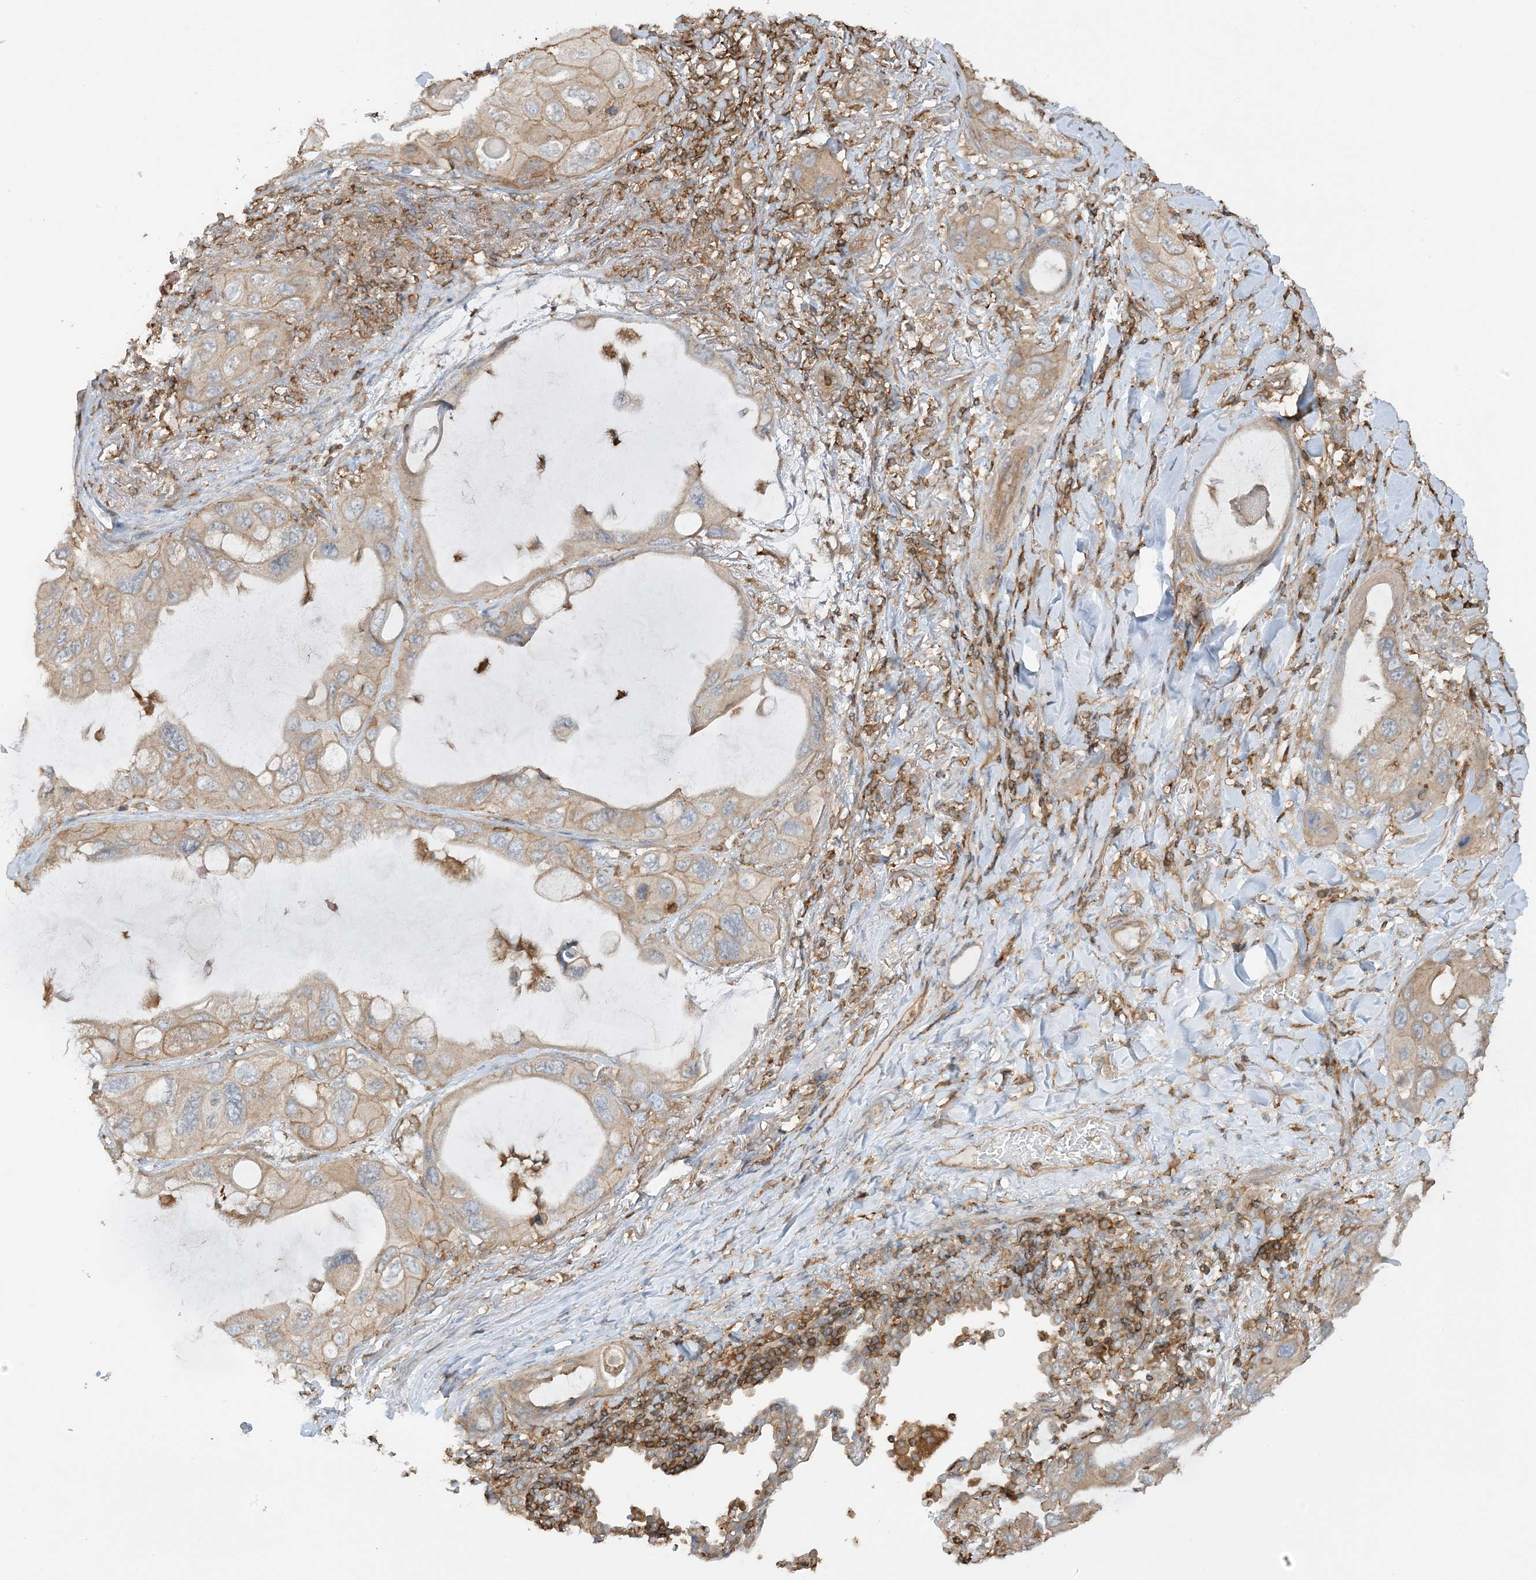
{"staining": {"intensity": "moderate", "quantity": ">75%", "location": "cytoplasmic/membranous"}, "tissue": "lung cancer", "cell_type": "Tumor cells", "image_type": "cancer", "snomed": [{"axis": "morphology", "description": "Squamous cell carcinoma, NOS"}, {"axis": "topography", "description": "Lung"}], "caption": "DAB immunohistochemical staining of human lung squamous cell carcinoma exhibits moderate cytoplasmic/membranous protein expression in approximately >75% of tumor cells. (DAB = brown stain, brightfield microscopy at high magnification).", "gene": "CAPZB", "patient": {"sex": "female", "age": 73}}